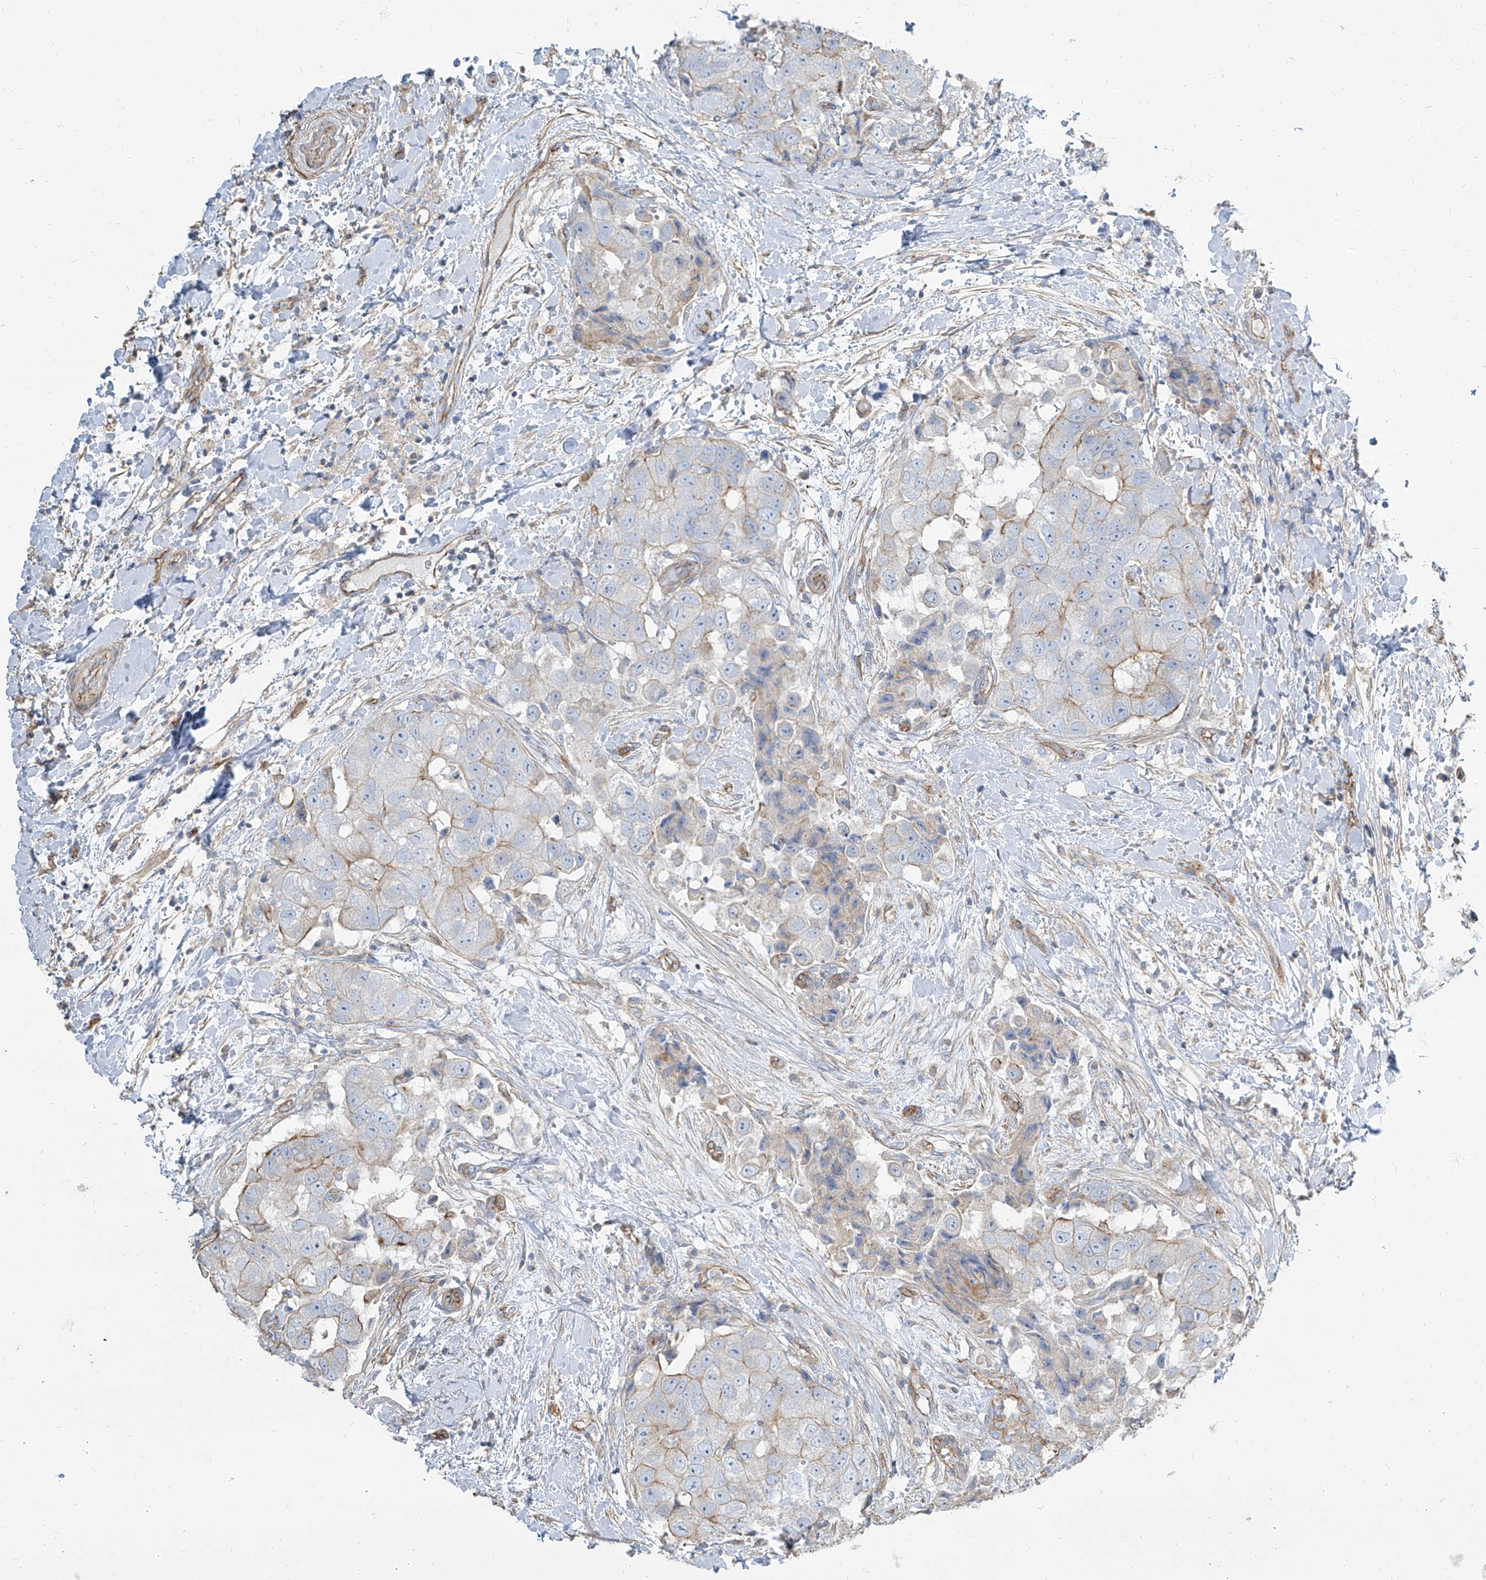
{"staining": {"intensity": "moderate", "quantity": "<25%", "location": "cytoplasmic/membranous"}, "tissue": "breast cancer", "cell_type": "Tumor cells", "image_type": "cancer", "snomed": [{"axis": "morphology", "description": "Normal tissue, NOS"}, {"axis": "morphology", "description": "Duct carcinoma"}, {"axis": "topography", "description": "Breast"}], "caption": "Human breast cancer (invasive ductal carcinoma) stained for a protein (brown) reveals moderate cytoplasmic/membranous positive expression in about <25% of tumor cells.", "gene": "TXLNB", "patient": {"sex": "female", "age": 62}}